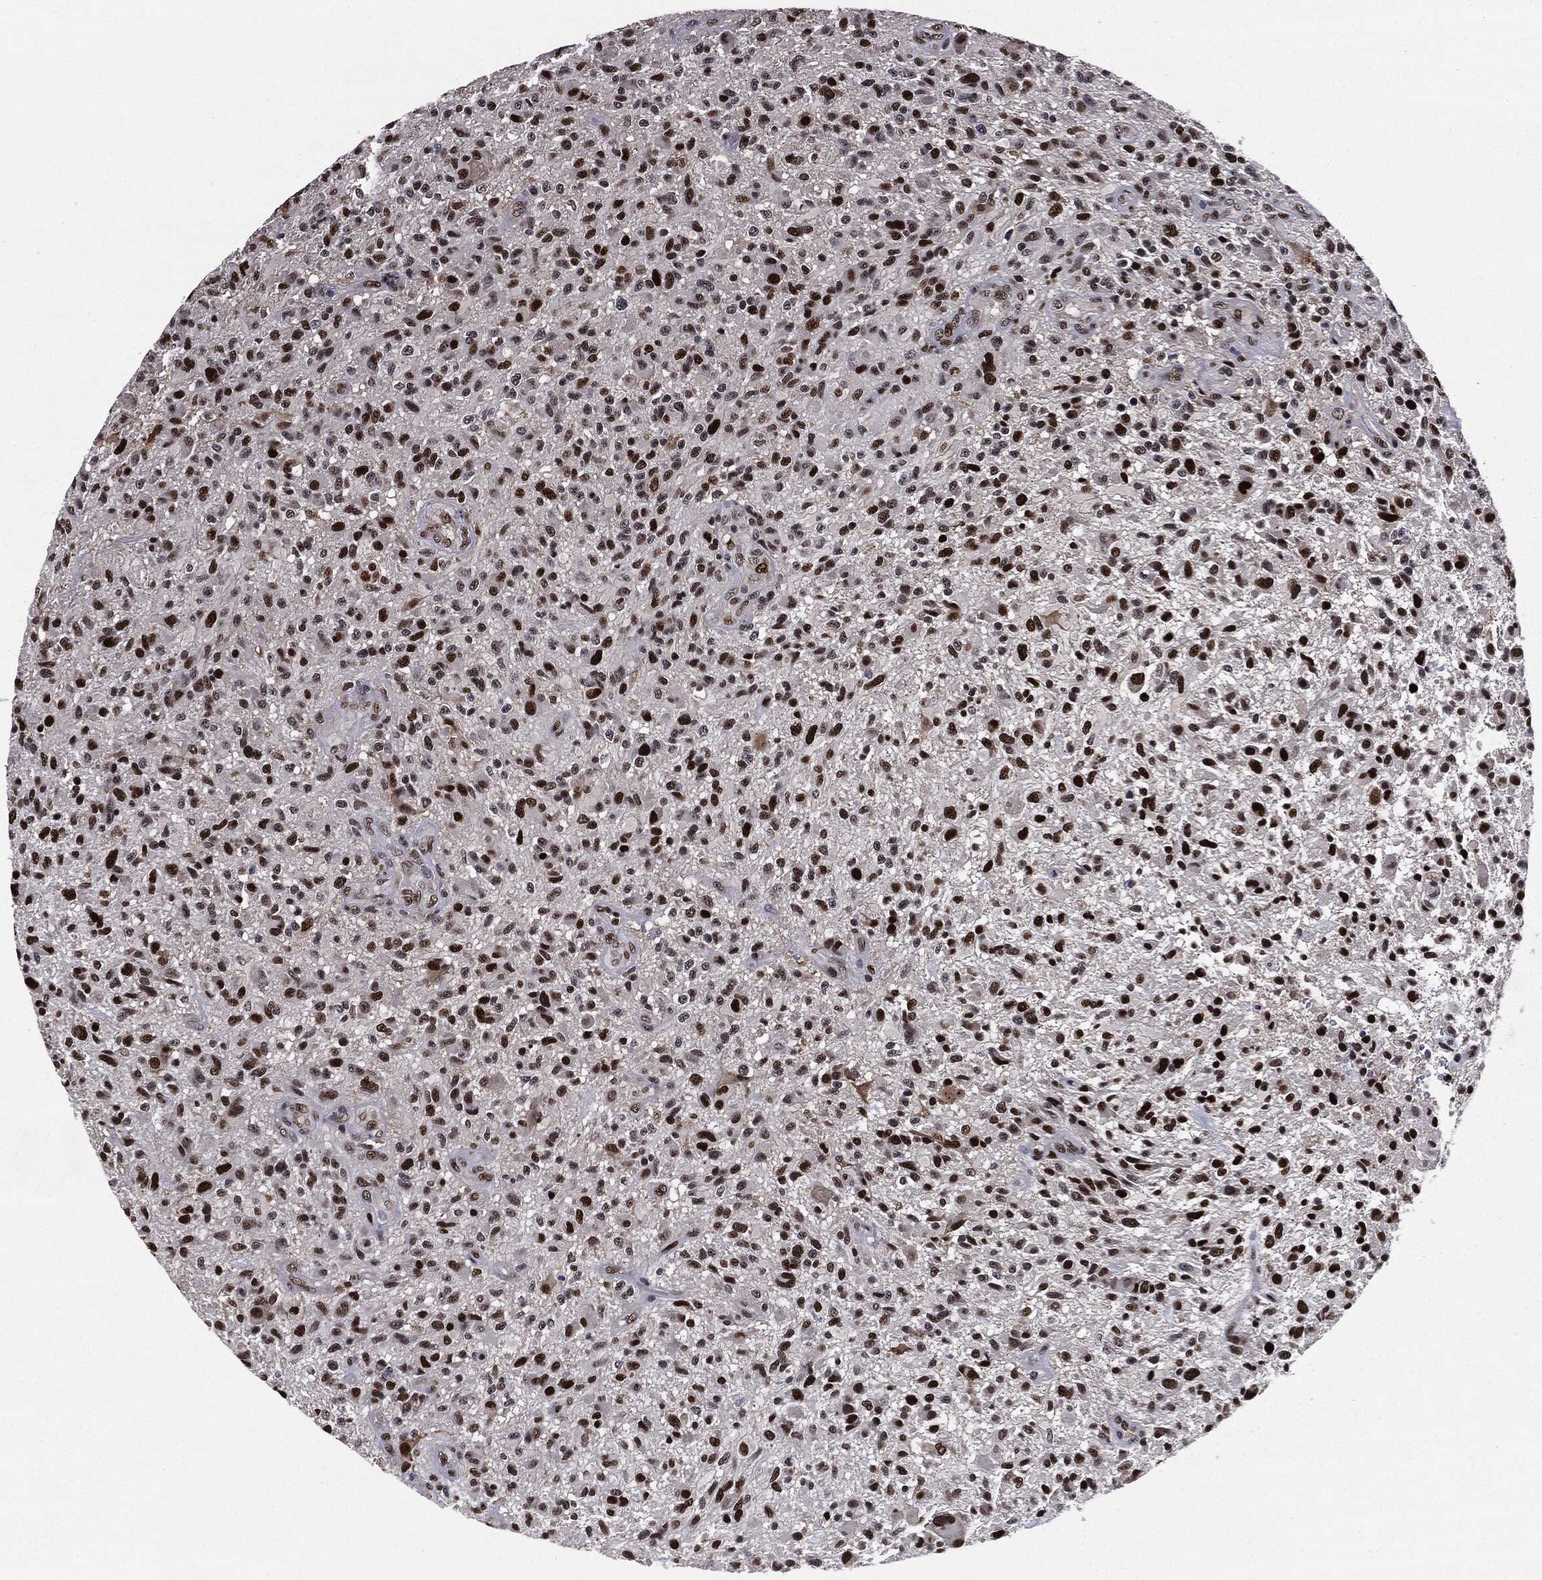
{"staining": {"intensity": "strong", "quantity": "25%-75%", "location": "nuclear"}, "tissue": "glioma", "cell_type": "Tumor cells", "image_type": "cancer", "snomed": [{"axis": "morphology", "description": "Glioma, malignant, High grade"}, {"axis": "topography", "description": "Brain"}], "caption": "Malignant high-grade glioma stained with a protein marker demonstrates strong staining in tumor cells.", "gene": "JUN", "patient": {"sex": "male", "age": 47}}